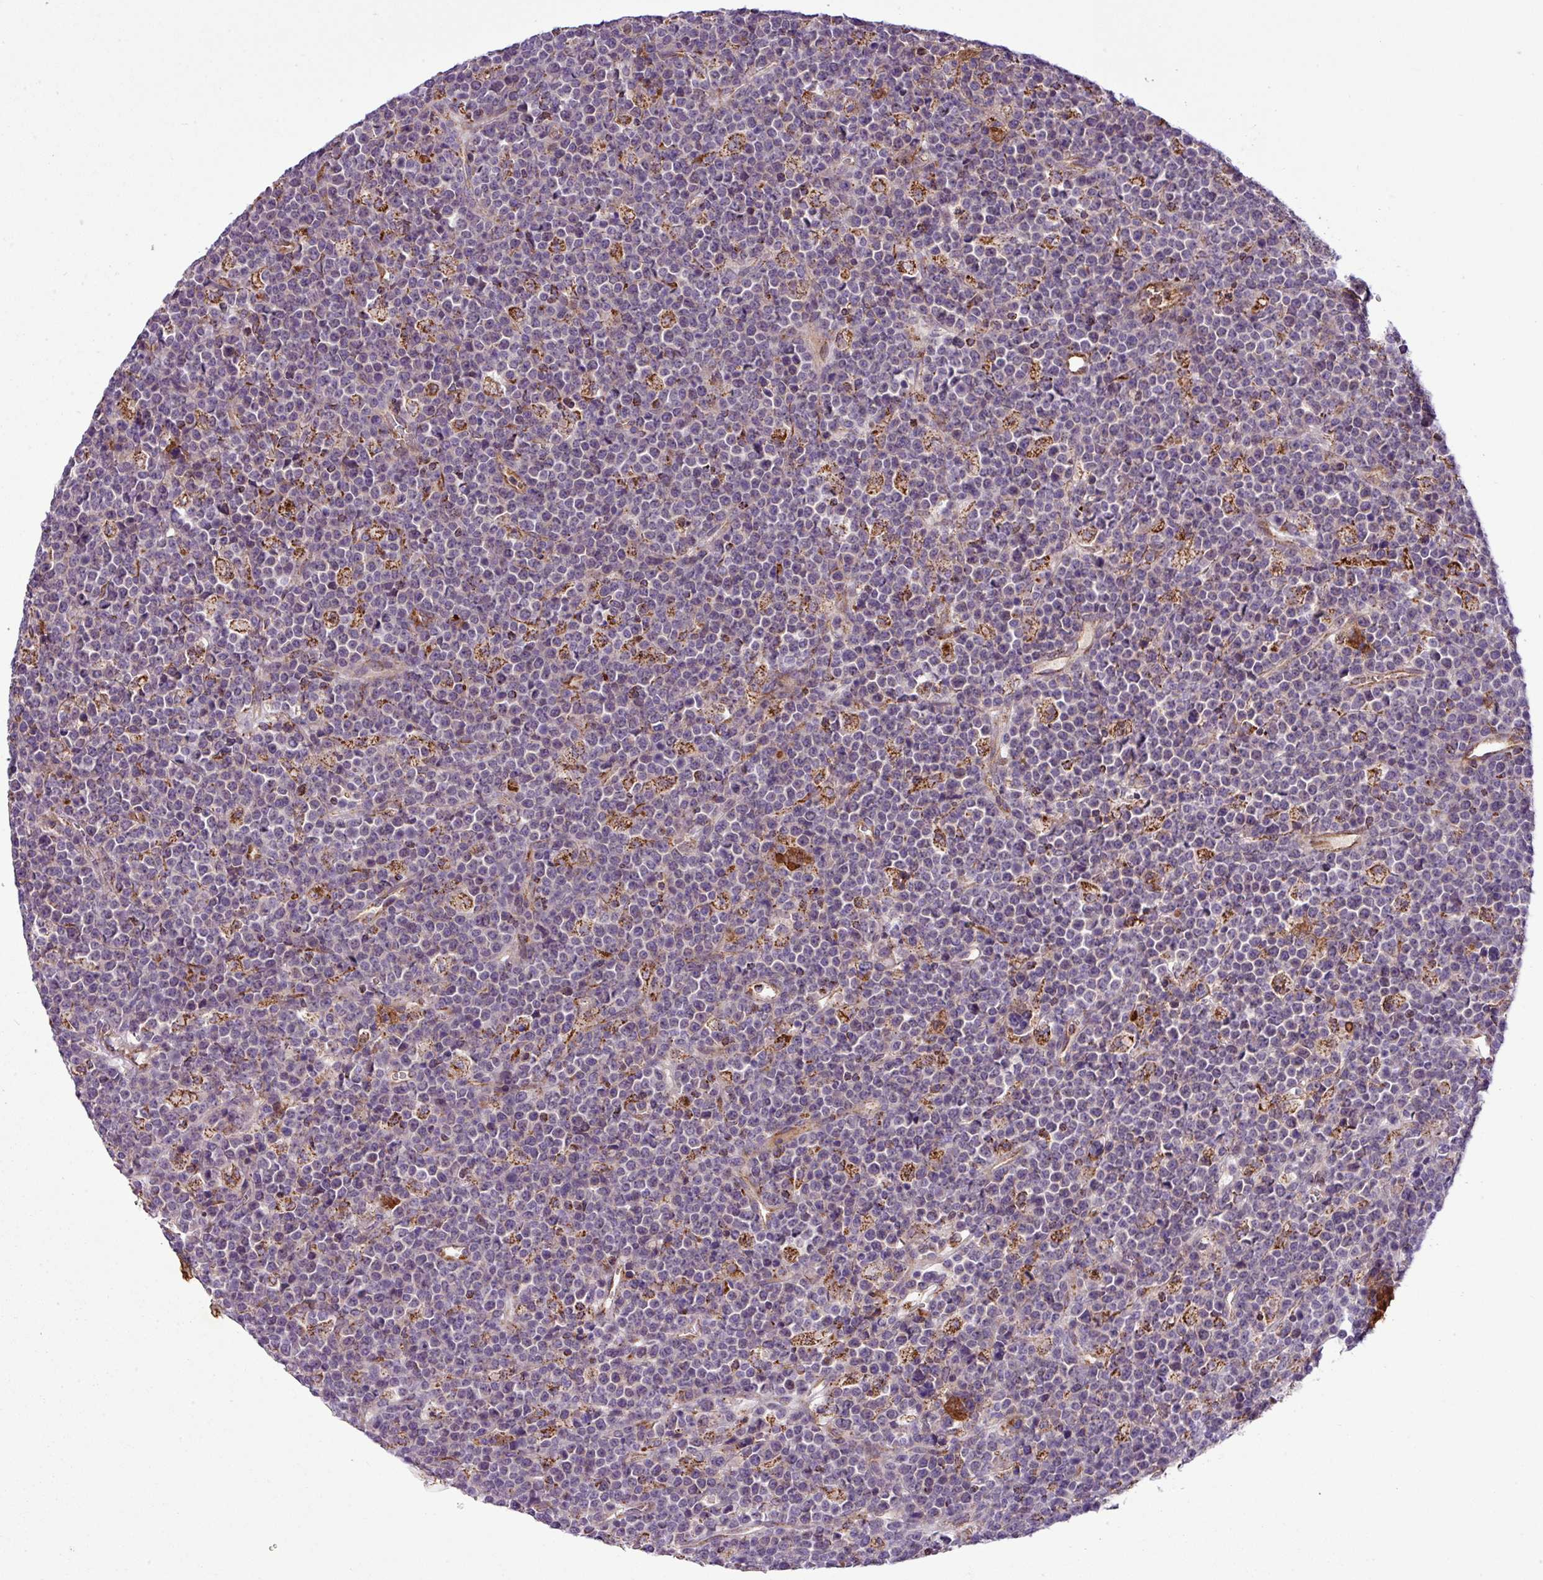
{"staining": {"intensity": "moderate", "quantity": "<25%", "location": "cytoplasmic/membranous"}, "tissue": "lymphoma", "cell_type": "Tumor cells", "image_type": "cancer", "snomed": [{"axis": "morphology", "description": "Malignant lymphoma, non-Hodgkin's type, High grade"}, {"axis": "topography", "description": "Ovary"}], "caption": "The micrograph demonstrates immunohistochemical staining of high-grade malignant lymphoma, non-Hodgkin's type. There is moderate cytoplasmic/membranous positivity is present in approximately <25% of tumor cells.", "gene": "ZNF569", "patient": {"sex": "female", "age": 56}}